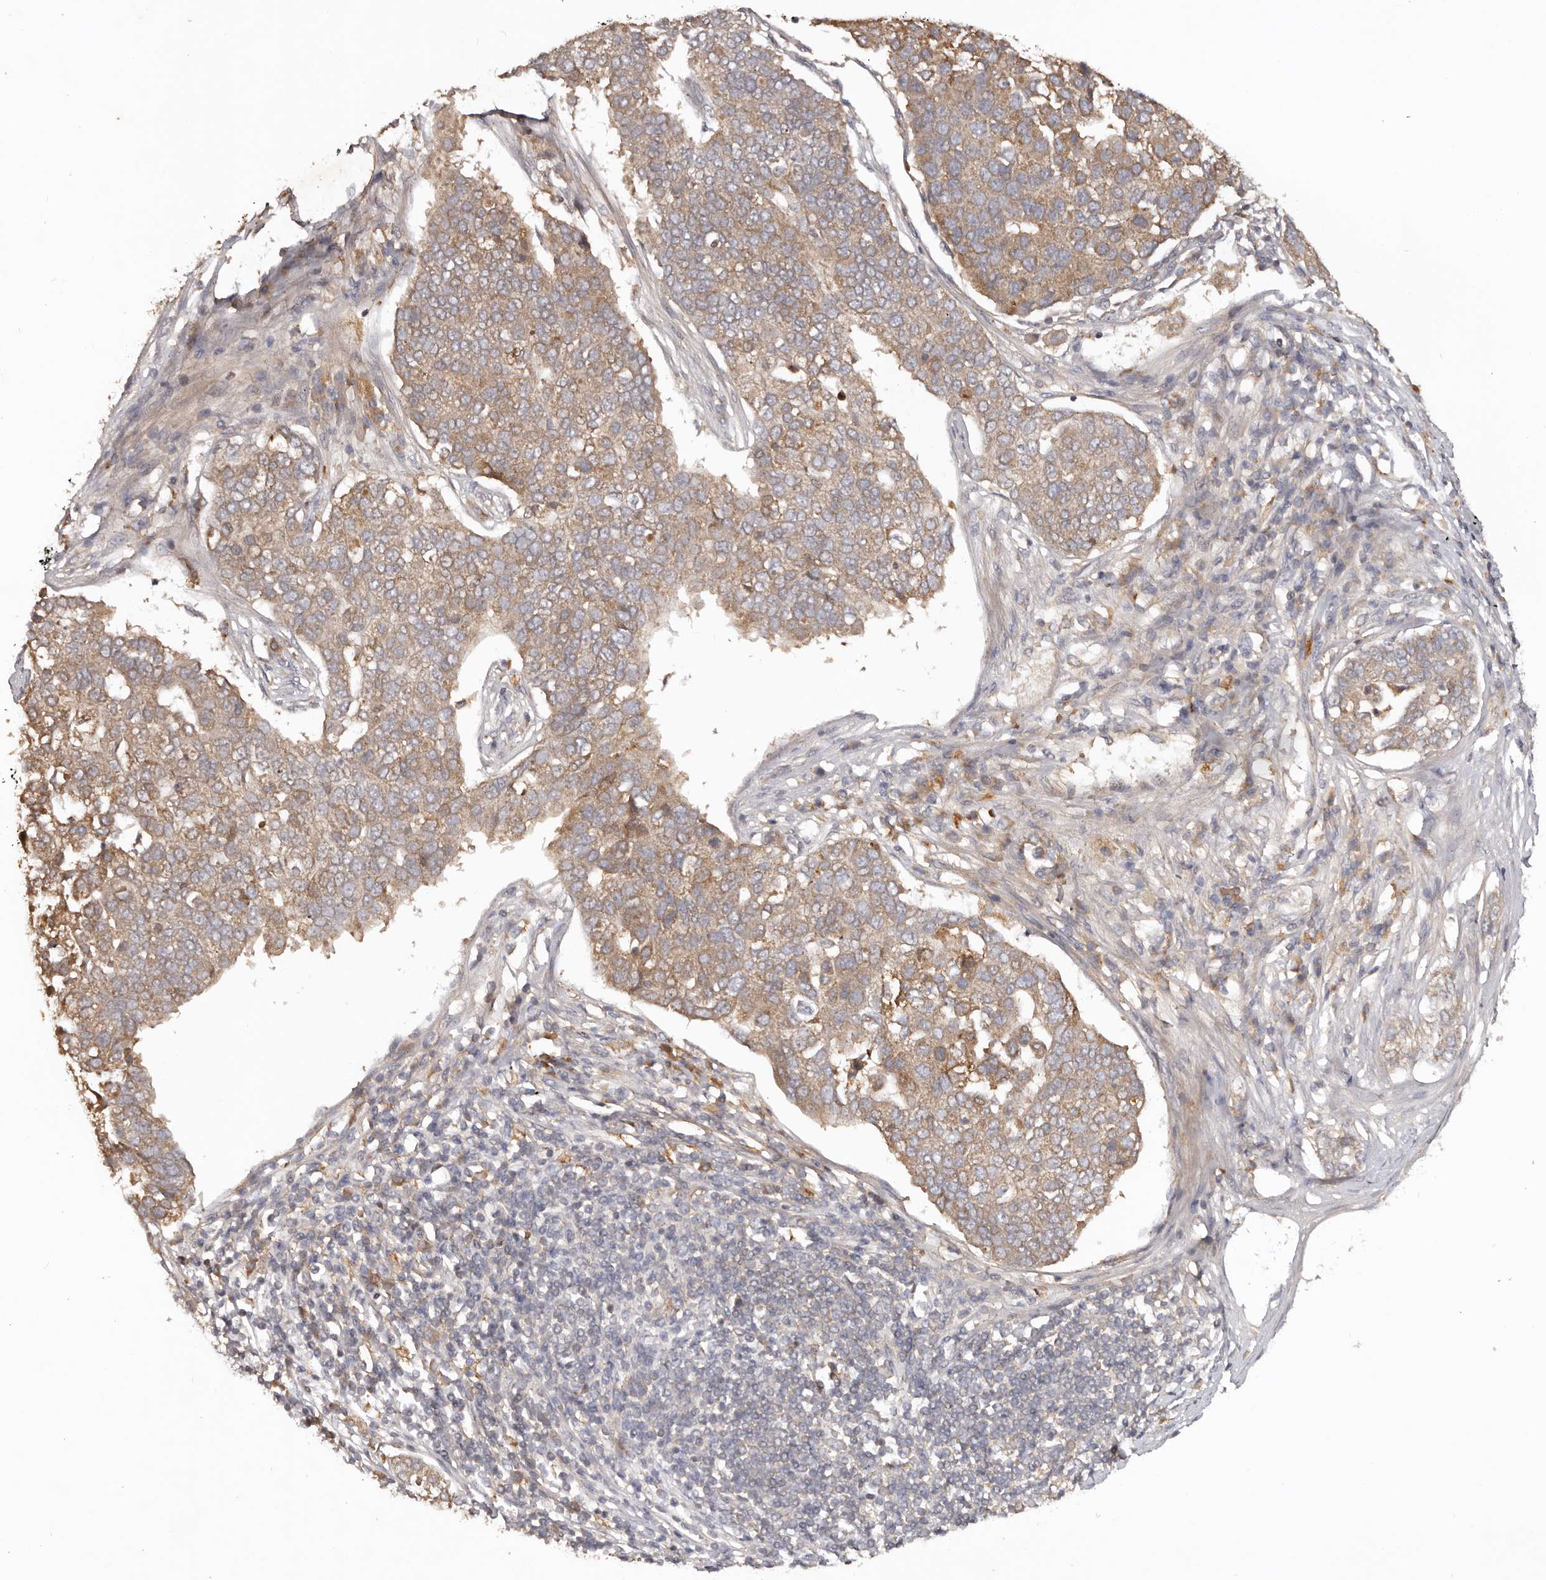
{"staining": {"intensity": "moderate", "quantity": ">75%", "location": "cytoplasmic/membranous"}, "tissue": "pancreatic cancer", "cell_type": "Tumor cells", "image_type": "cancer", "snomed": [{"axis": "morphology", "description": "Adenocarcinoma, NOS"}, {"axis": "topography", "description": "Pancreas"}], "caption": "Immunohistochemical staining of human pancreatic cancer demonstrates moderate cytoplasmic/membranous protein expression in about >75% of tumor cells.", "gene": "PKIB", "patient": {"sex": "female", "age": 61}}